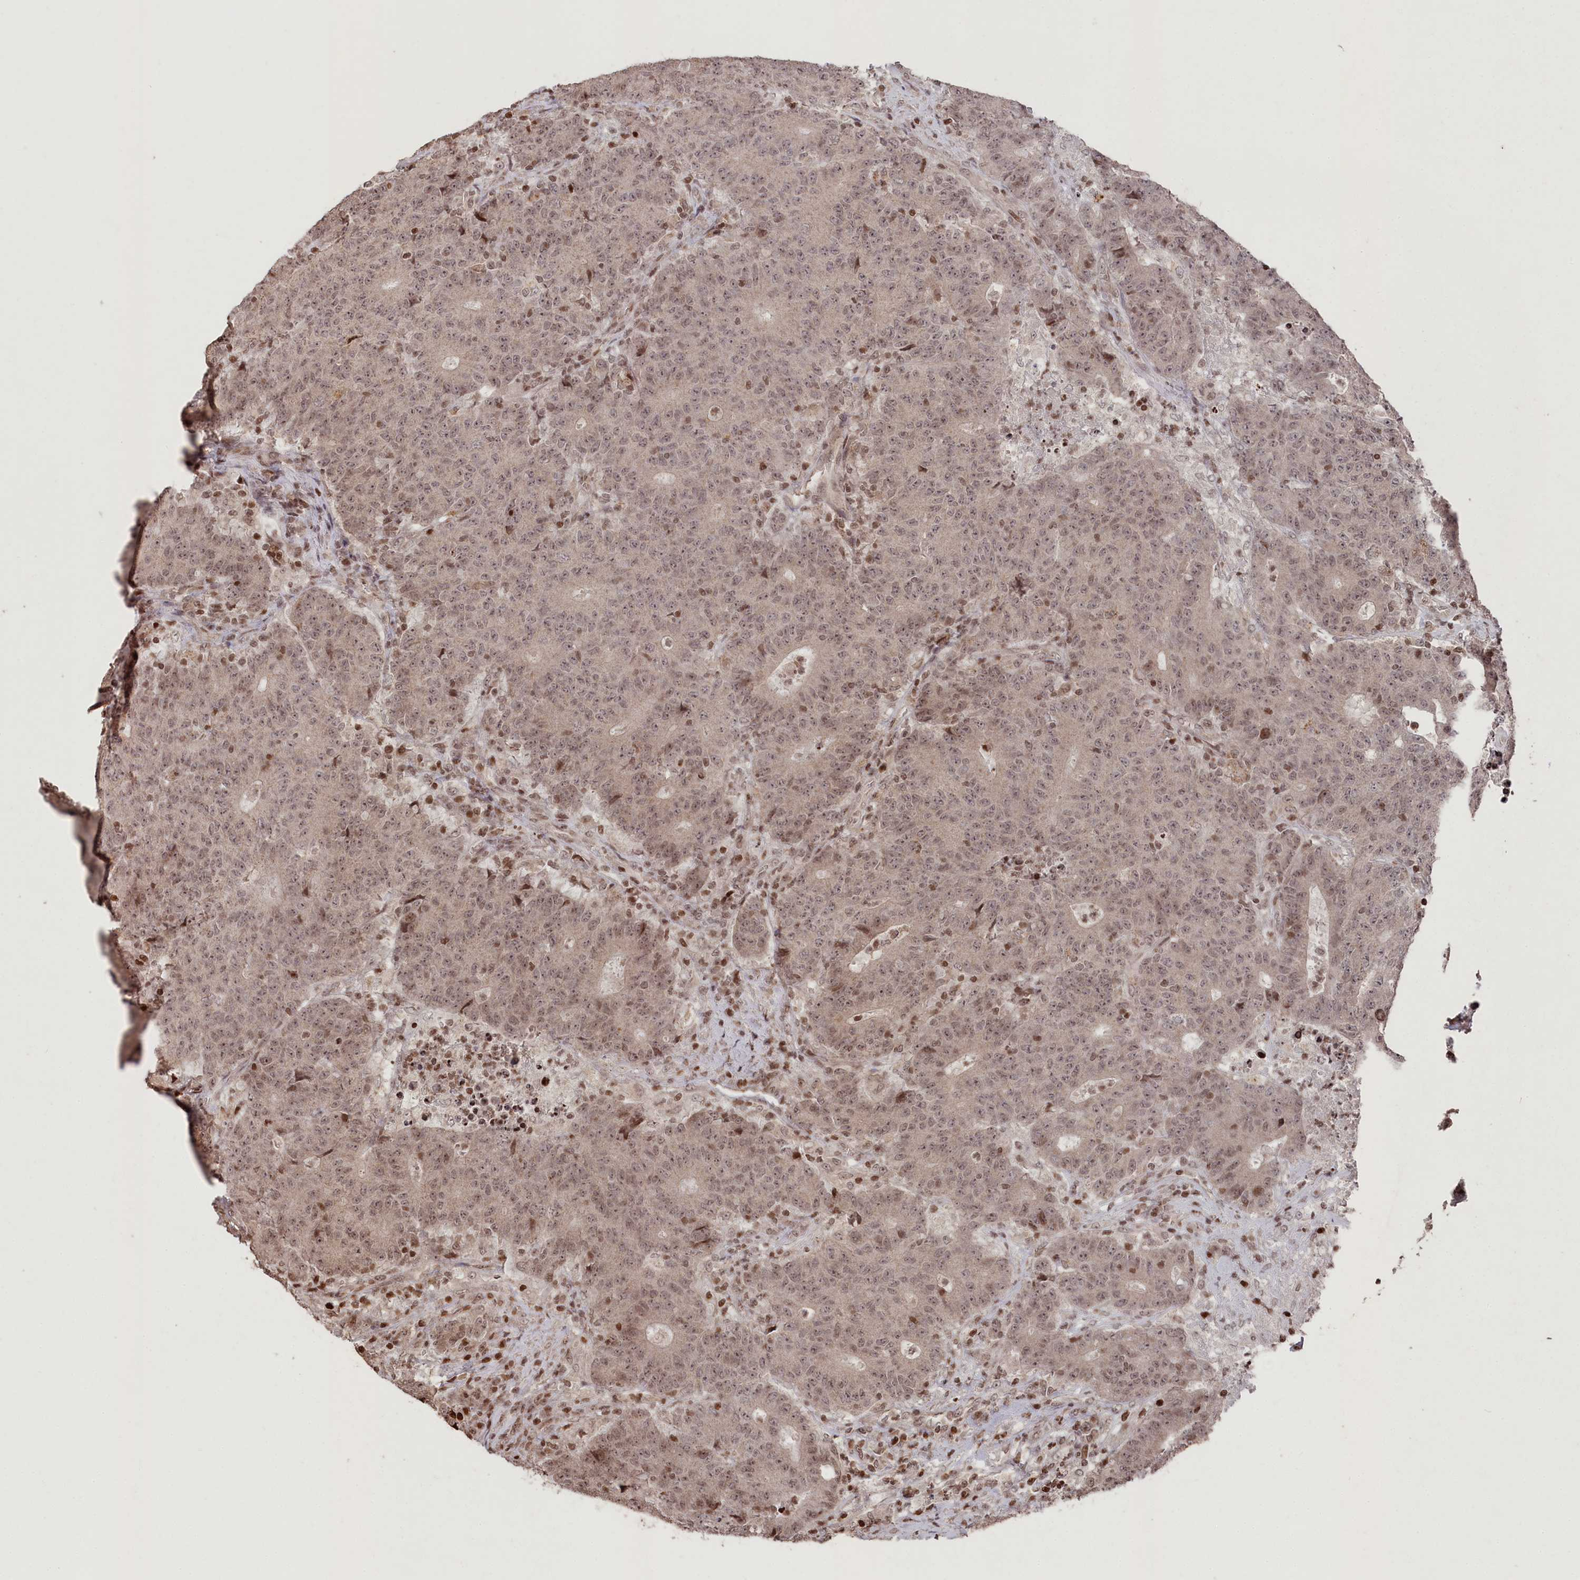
{"staining": {"intensity": "moderate", "quantity": ">75%", "location": "nuclear"}, "tissue": "colorectal cancer", "cell_type": "Tumor cells", "image_type": "cancer", "snomed": [{"axis": "morphology", "description": "Adenocarcinoma, NOS"}, {"axis": "topography", "description": "Colon"}], "caption": "Immunohistochemical staining of human colorectal cancer exhibits moderate nuclear protein positivity in approximately >75% of tumor cells.", "gene": "CCSER2", "patient": {"sex": "female", "age": 75}}